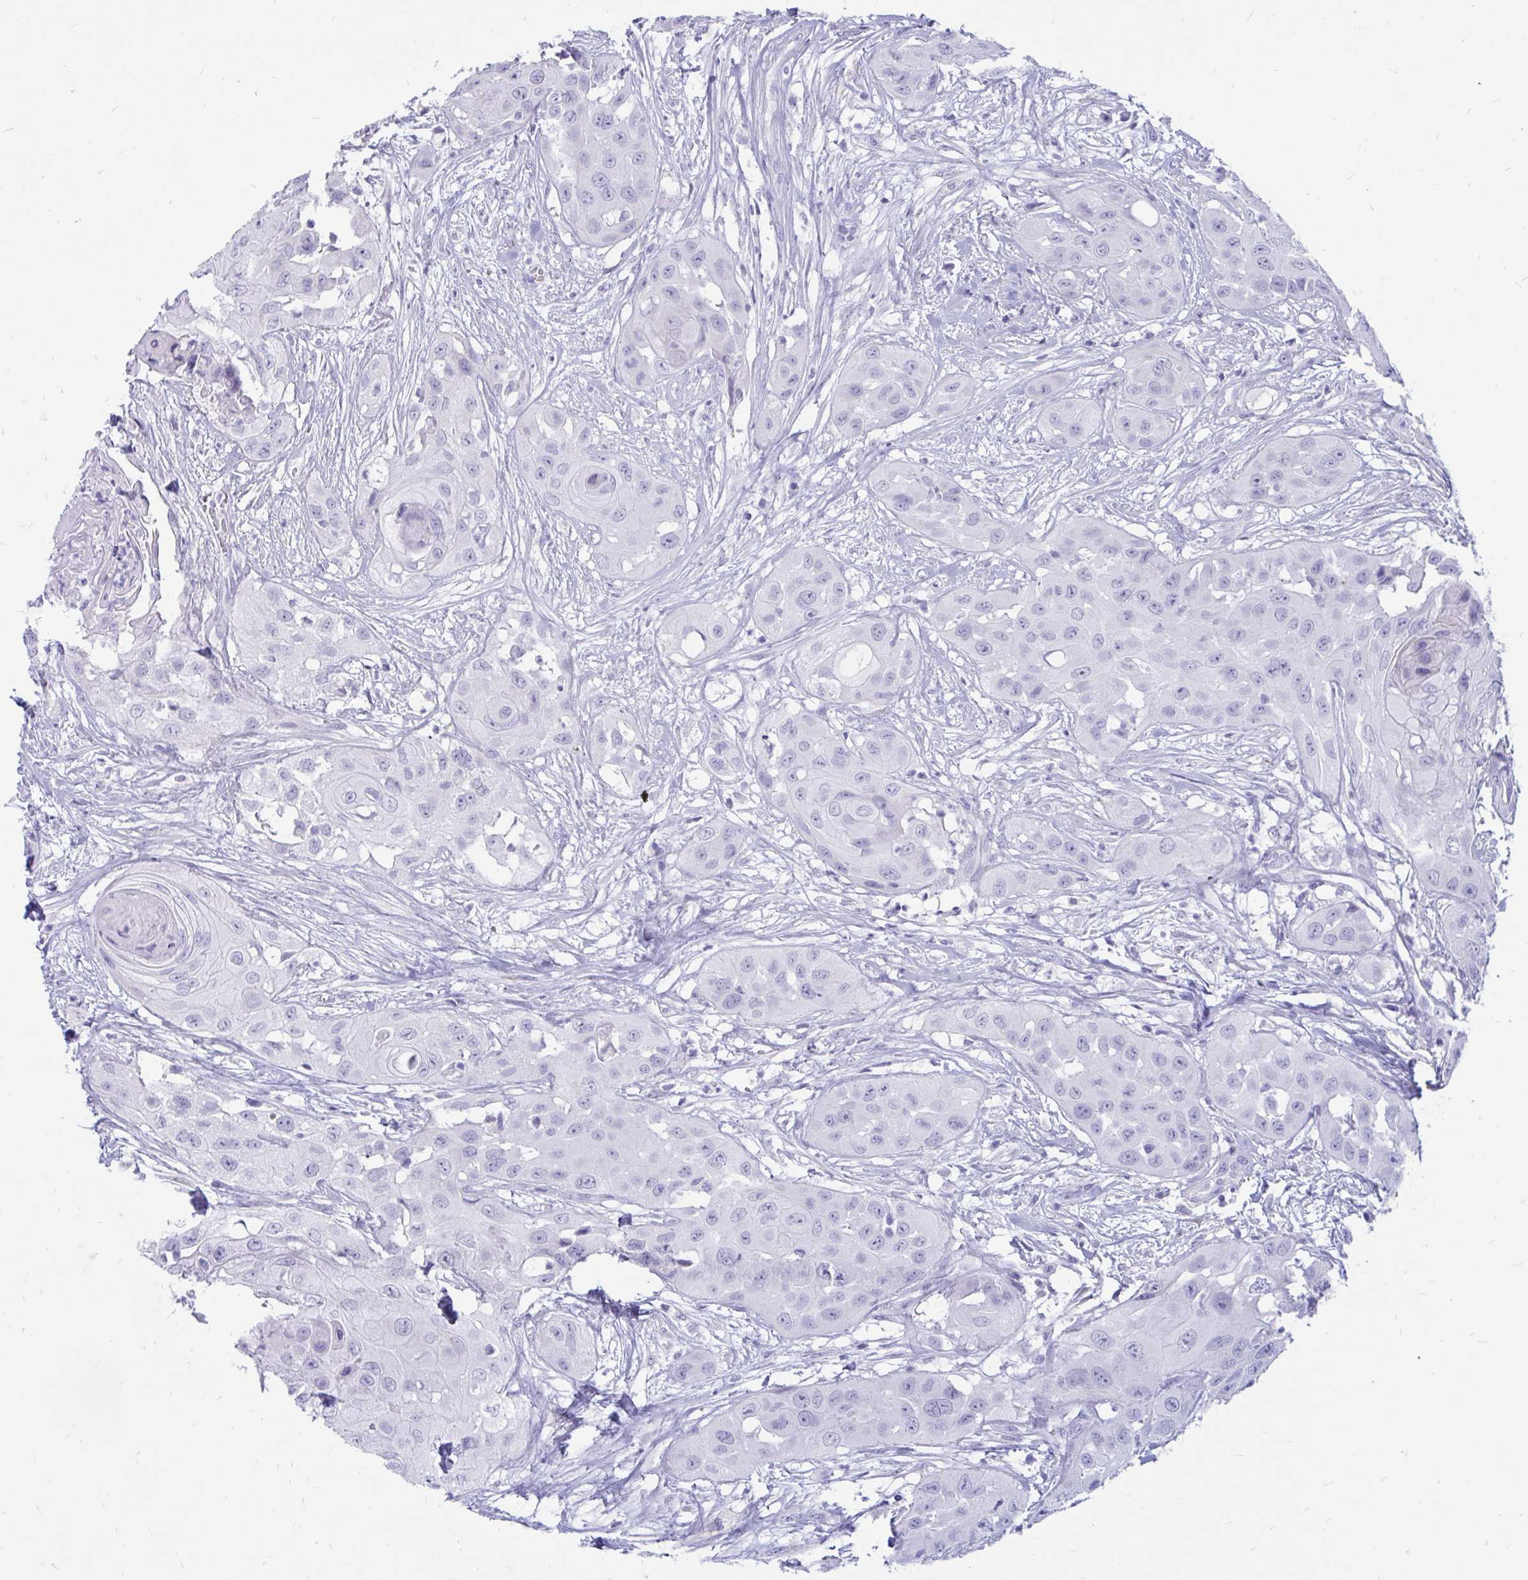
{"staining": {"intensity": "negative", "quantity": "none", "location": "none"}, "tissue": "head and neck cancer", "cell_type": "Tumor cells", "image_type": "cancer", "snomed": [{"axis": "morphology", "description": "Squamous cell carcinoma, NOS"}, {"axis": "topography", "description": "Head-Neck"}], "caption": "DAB (3,3'-diaminobenzidine) immunohistochemical staining of human head and neck cancer (squamous cell carcinoma) exhibits no significant expression in tumor cells.", "gene": "IGSF5", "patient": {"sex": "male", "age": 83}}